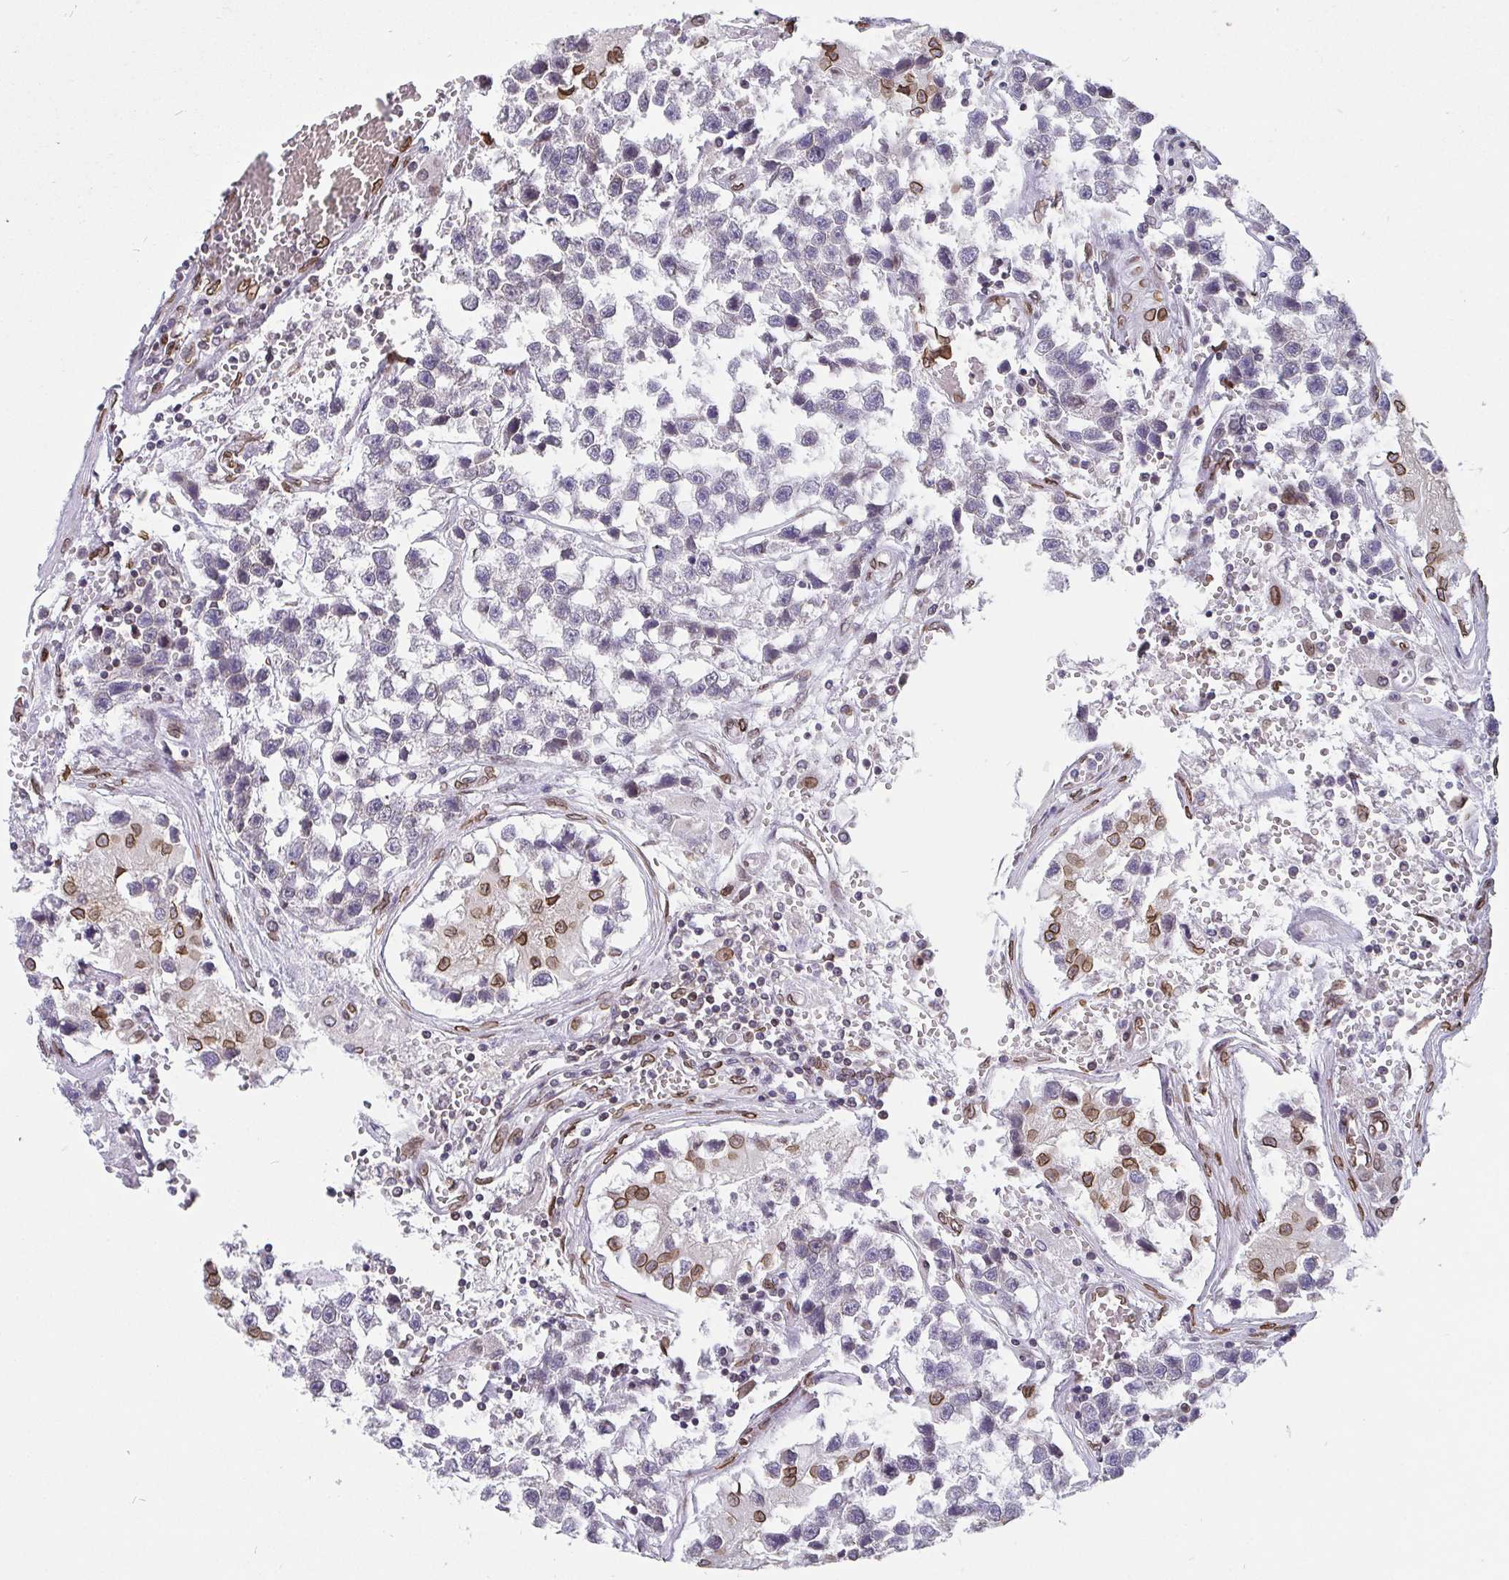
{"staining": {"intensity": "negative", "quantity": "none", "location": "none"}, "tissue": "testis cancer", "cell_type": "Tumor cells", "image_type": "cancer", "snomed": [{"axis": "morphology", "description": "Seminoma, NOS"}, {"axis": "topography", "description": "Testis"}], "caption": "This histopathology image is of testis cancer stained with immunohistochemistry to label a protein in brown with the nuclei are counter-stained blue. There is no expression in tumor cells. (Stains: DAB (3,3'-diaminobenzidine) immunohistochemistry with hematoxylin counter stain, Microscopy: brightfield microscopy at high magnification).", "gene": "EMD", "patient": {"sex": "male", "age": 26}}